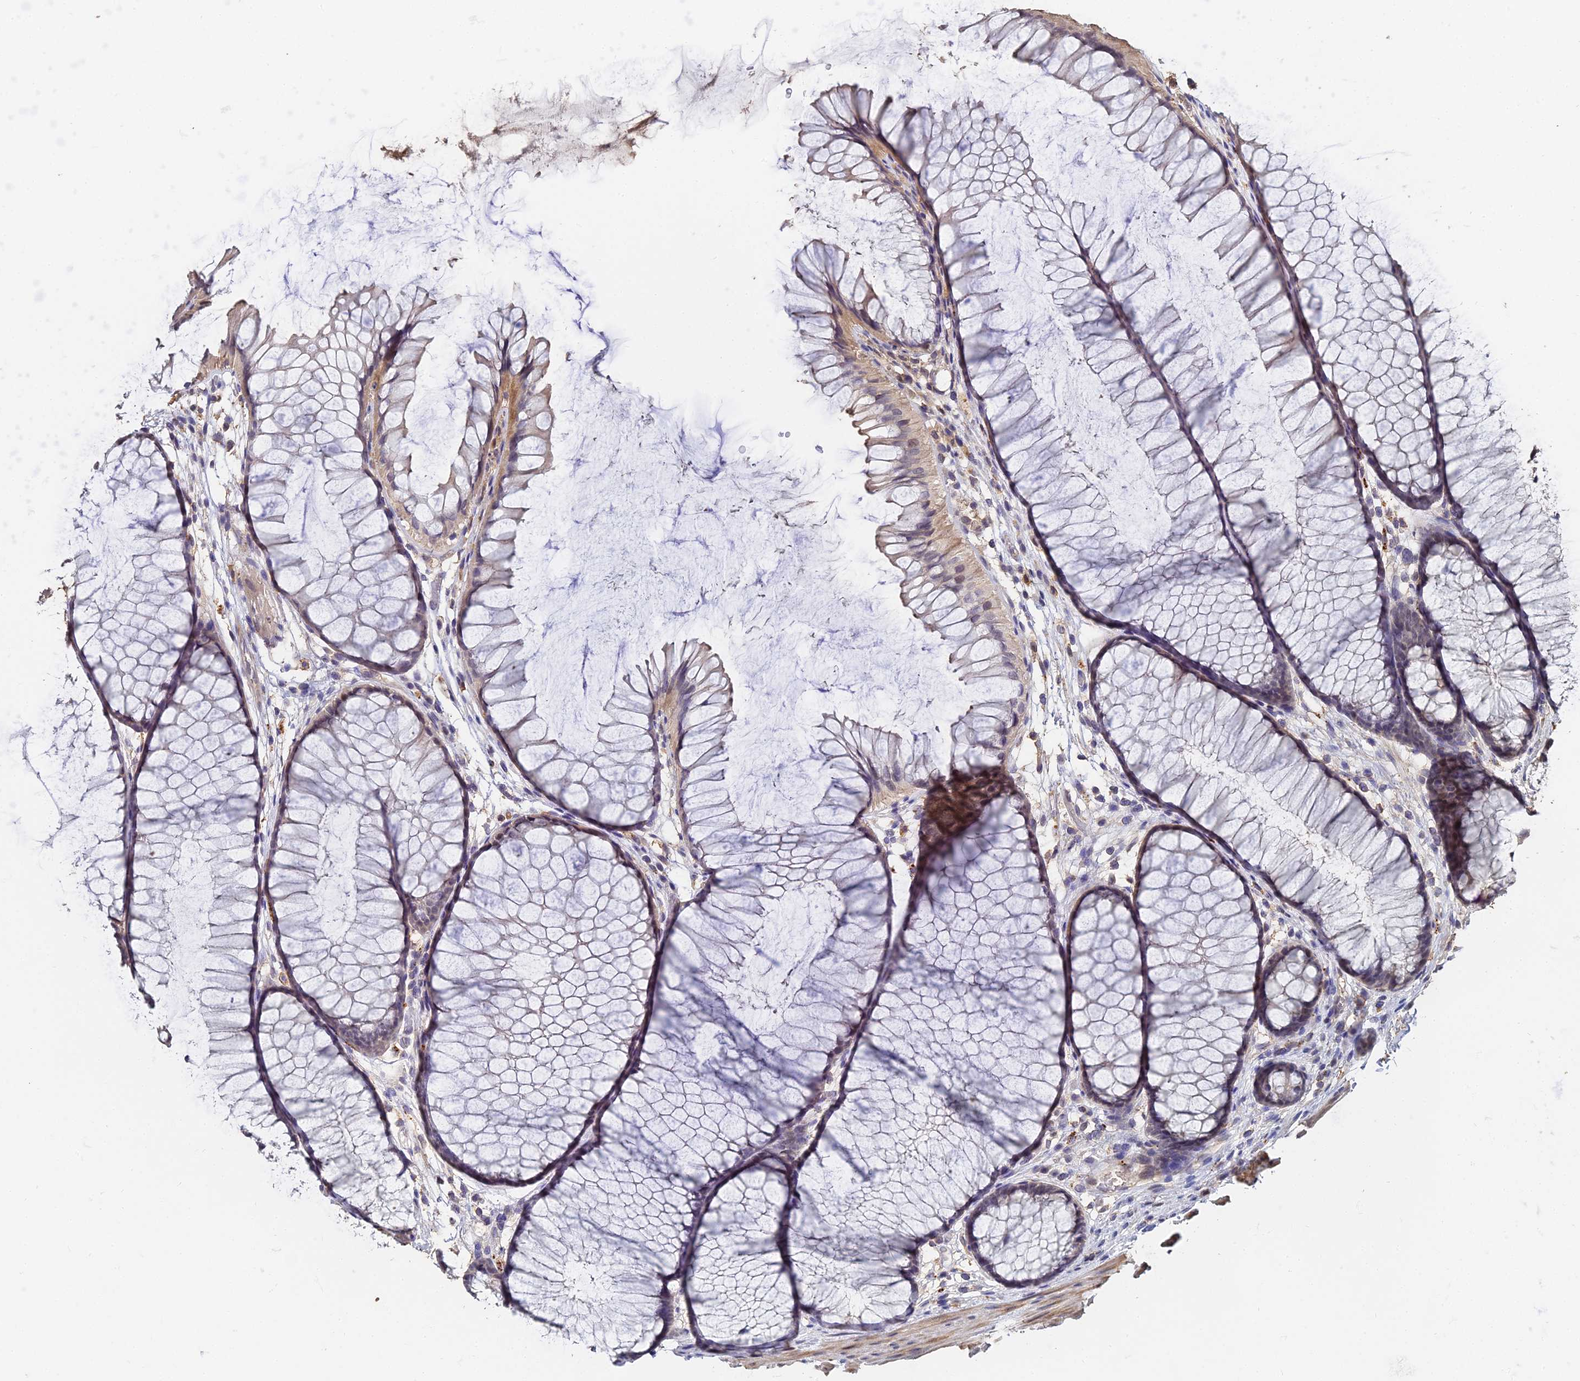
{"staining": {"intensity": "weak", "quantity": ">75%", "location": "cytoplasmic/membranous"}, "tissue": "colon", "cell_type": "Endothelial cells", "image_type": "normal", "snomed": [{"axis": "morphology", "description": "Normal tissue, NOS"}, {"axis": "topography", "description": "Colon"}], "caption": "Immunohistochemistry histopathology image of normal colon: colon stained using IHC reveals low levels of weak protein expression localized specifically in the cytoplasmic/membranous of endothelial cells, appearing as a cytoplasmic/membranous brown color.", "gene": "LSM5", "patient": {"sex": "female", "age": 82}}